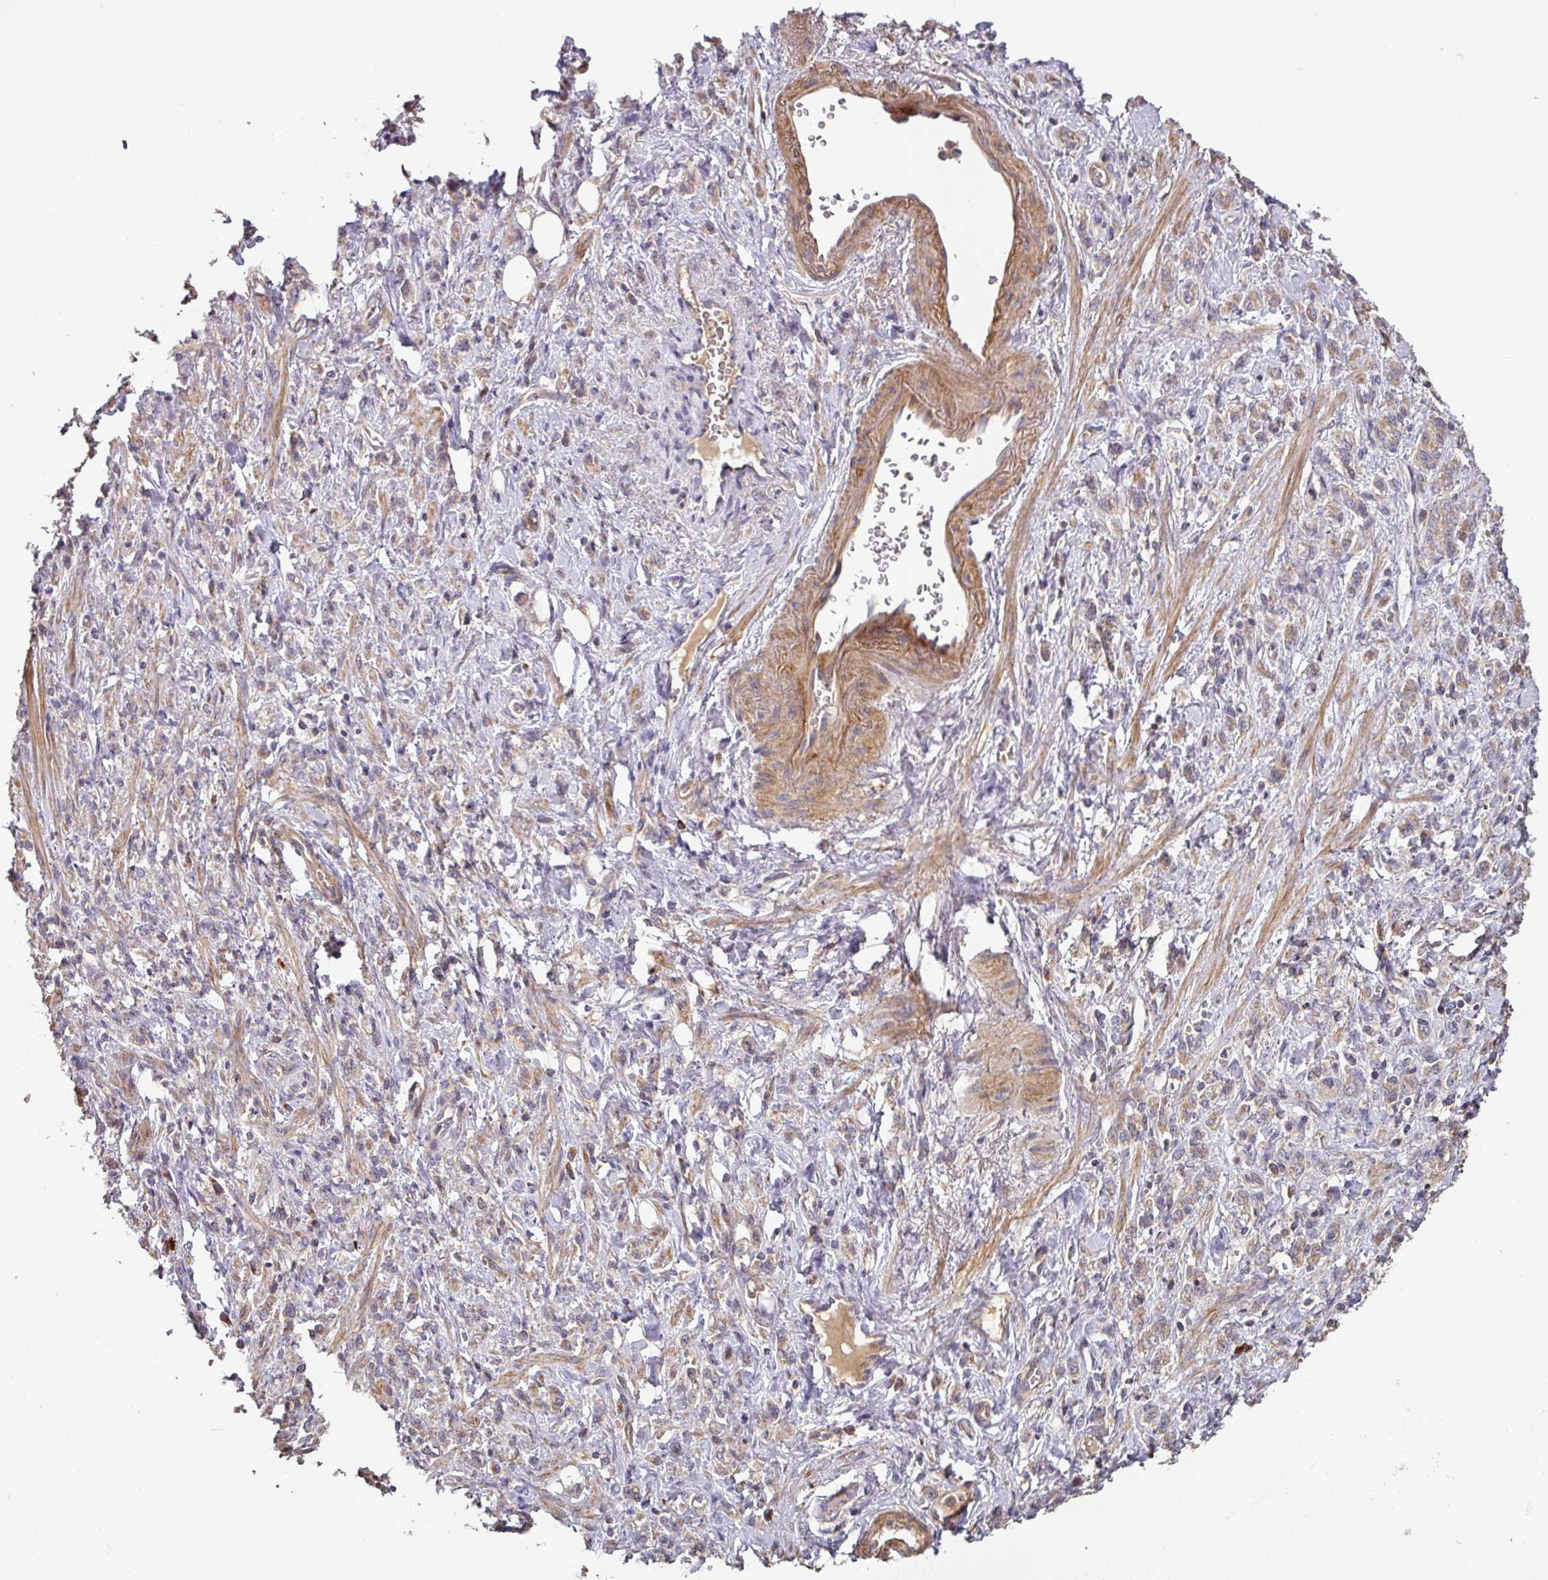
{"staining": {"intensity": "weak", "quantity": "25%-75%", "location": "cytoplasmic/membranous"}, "tissue": "stomach cancer", "cell_type": "Tumor cells", "image_type": "cancer", "snomed": [{"axis": "morphology", "description": "Adenocarcinoma, NOS"}, {"axis": "topography", "description": "Stomach"}], "caption": "This is an image of immunohistochemistry (IHC) staining of stomach cancer, which shows weak expression in the cytoplasmic/membranous of tumor cells.", "gene": "SIK1", "patient": {"sex": "male", "age": 77}}